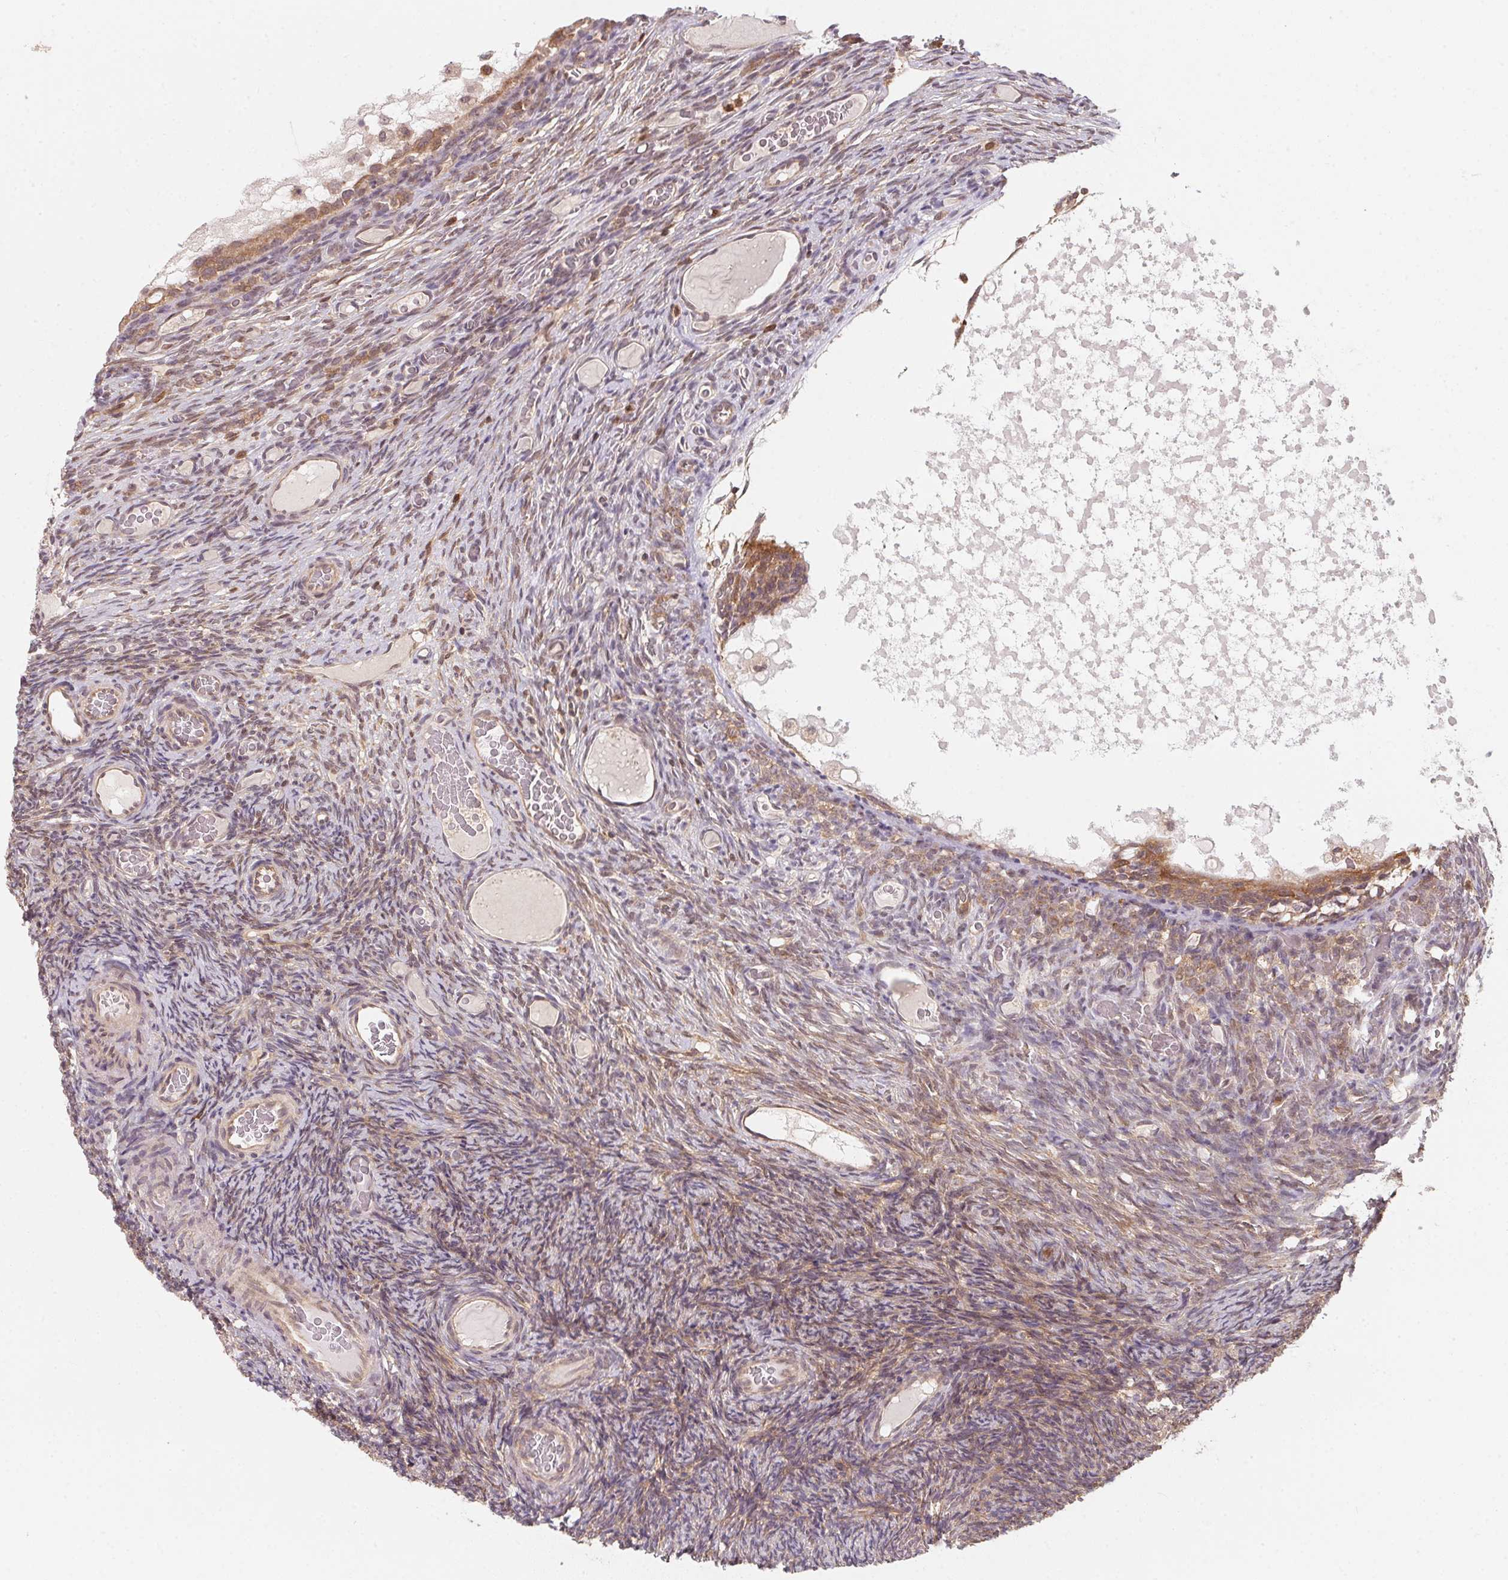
{"staining": {"intensity": "weak", "quantity": "25%-75%", "location": "cytoplasmic/membranous"}, "tissue": "ovary", "cell_type": "Ovarian stroma cells", "image_type": "normal", "snomed": [{"axis": "morphology", "description": "Normal tissue, NOS"}, {"axis": "topography", "description": "Ovary"}], "caption": "Ovarian stroma cells demonstrate weak cytoplasmic/membranous expression in approximately 25%-75% of cells in unremarkable ovary.", "gene": "ANKRD13A", "patient": {"sex": "female", "age": 34}}